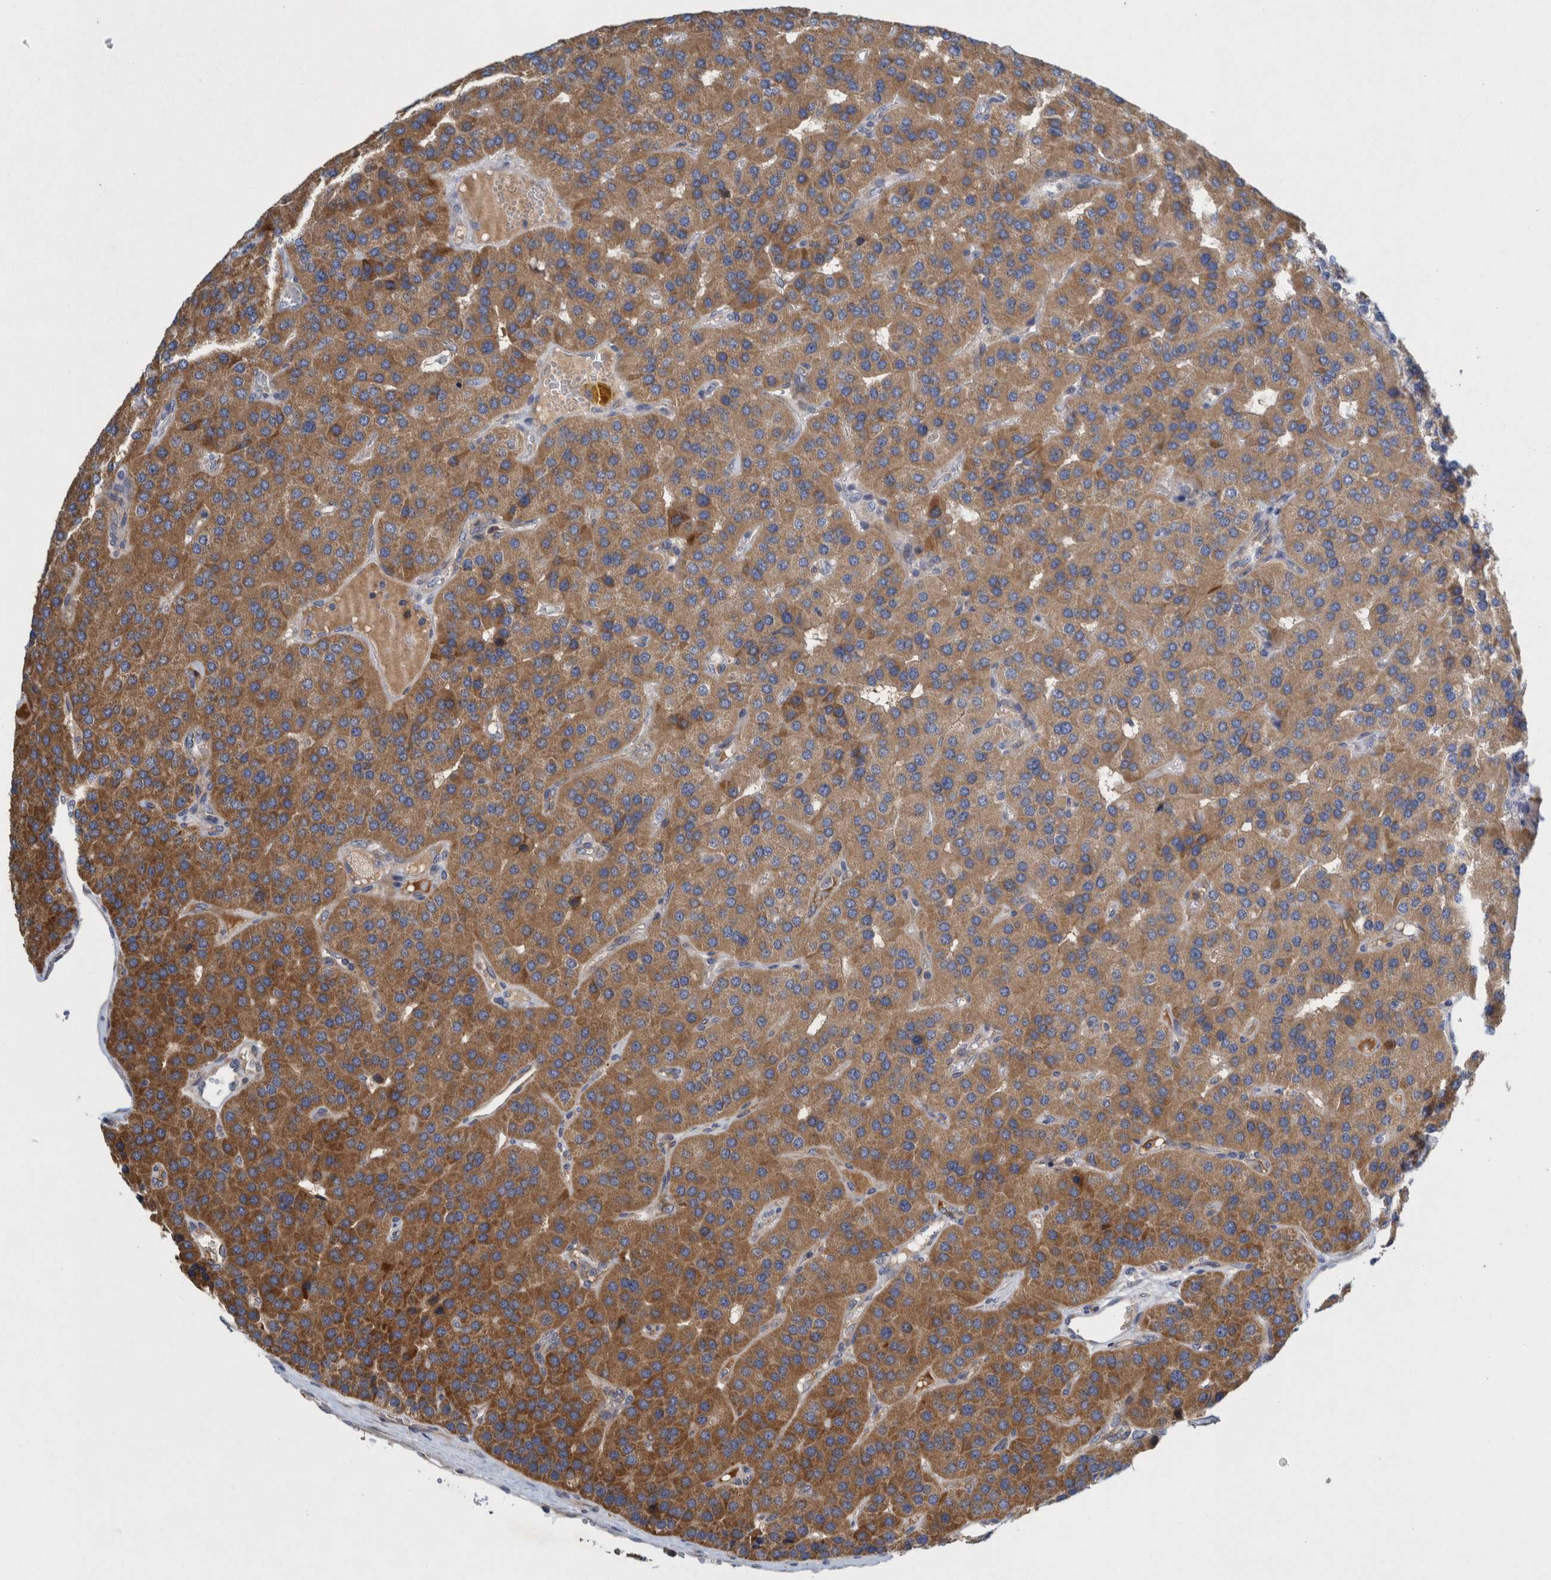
{"staining": {"intensity": "moderate", "quantity": ">75%", "location": "cytoplasmic/membranous"}, "tissue": "parathyroid gland", "cell_type": "Glandular cells", "image_type": "normal", "snomed": [{"axis": "morphology", "description": "Normal tissue, NOS"}, {"axis": "morphology", "description": "Adenoma, NOS"}, {"axis": "topography", "description": "Parathyroid gland"}], "caption": "An image of parathyroid gland stained for a protein exhibits moderate cytoplasmic/membranous brown staining in glandular cells.", "gene": "ZNF324B", "patient": {"sex": "female", "age": 86}}